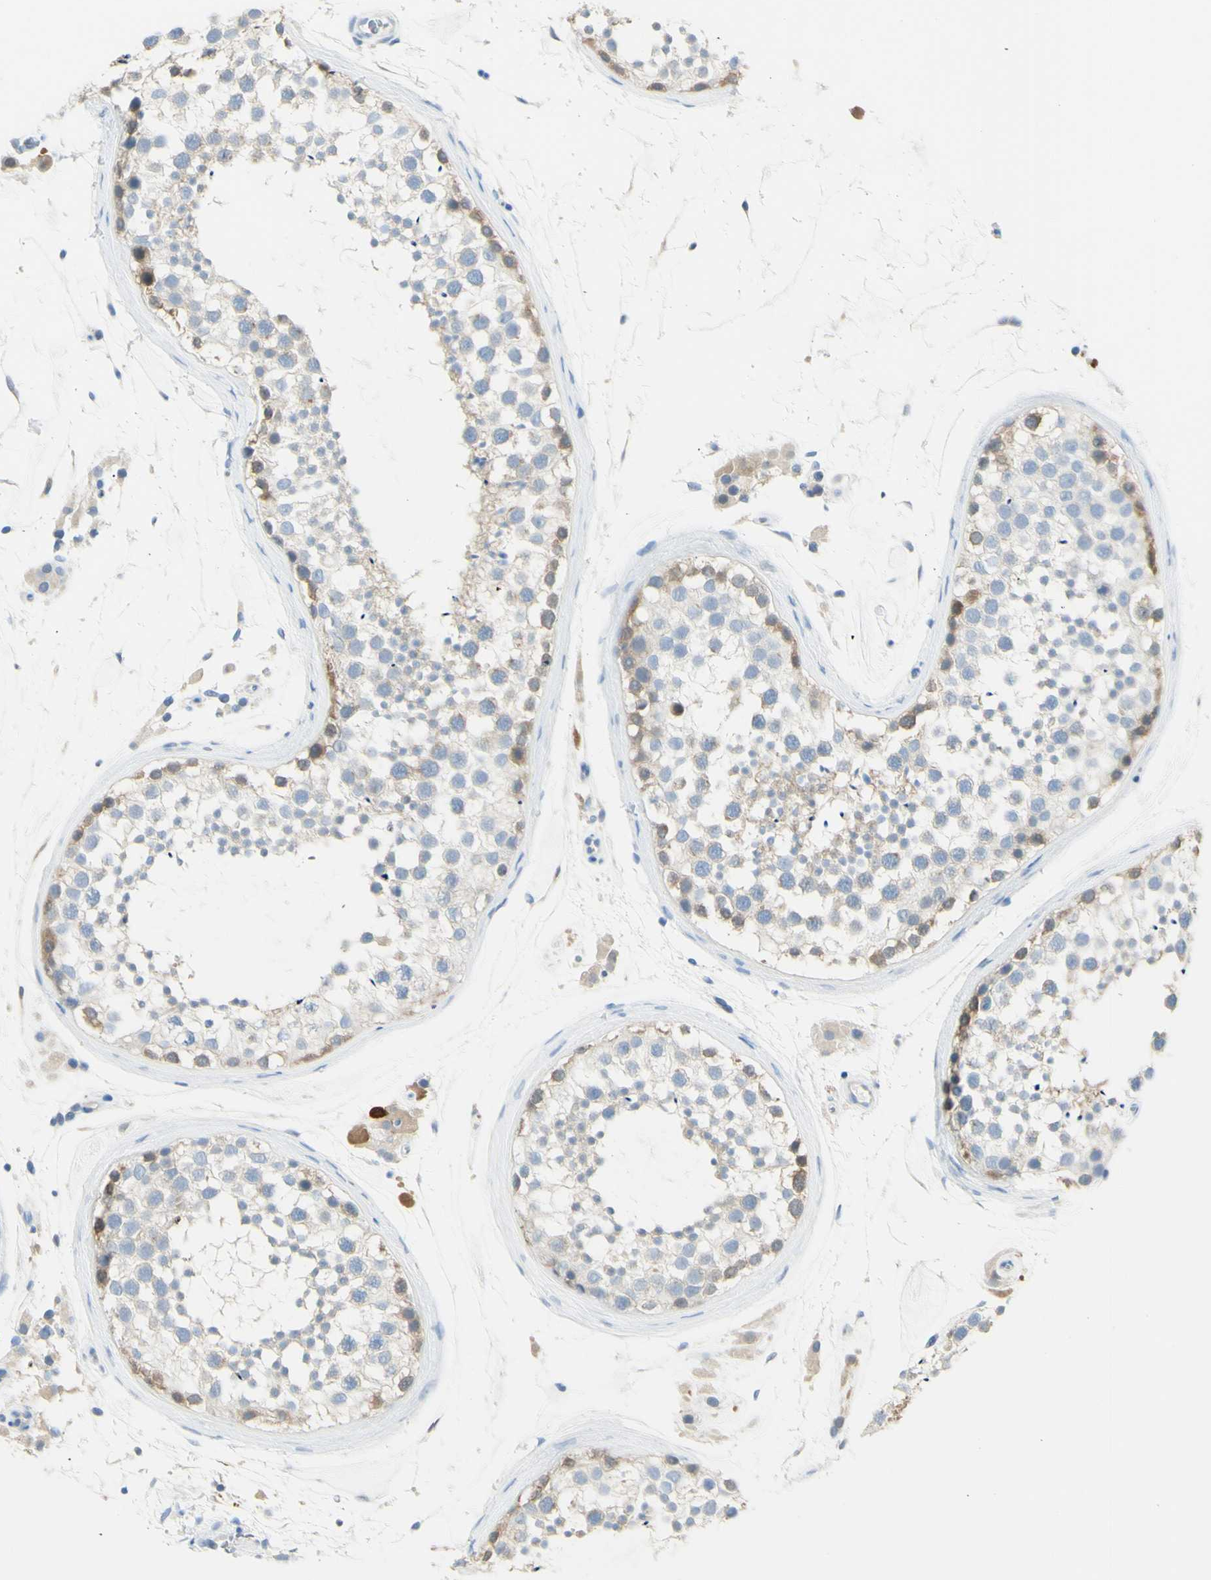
{"staining": {"intensity": "weak", "quantity": "<25%", "location": "cytoplasmic/membranous"}, "tissue": "testis", "cell_type": "Cells in seminiferous ducts", "image_type": "normal", "snomed": [{"axis": "morphology", "description": "Normal tissue, NOS"}, {"axis": "topography", "description": "Testis"}], "caption": "This is a photomicrograph of IHC staining of normal testis, which shows no staining in cells in seminiferous ducts.", "gene": "TSPAN1", "patient": {"sex": "male", "age": 46}}